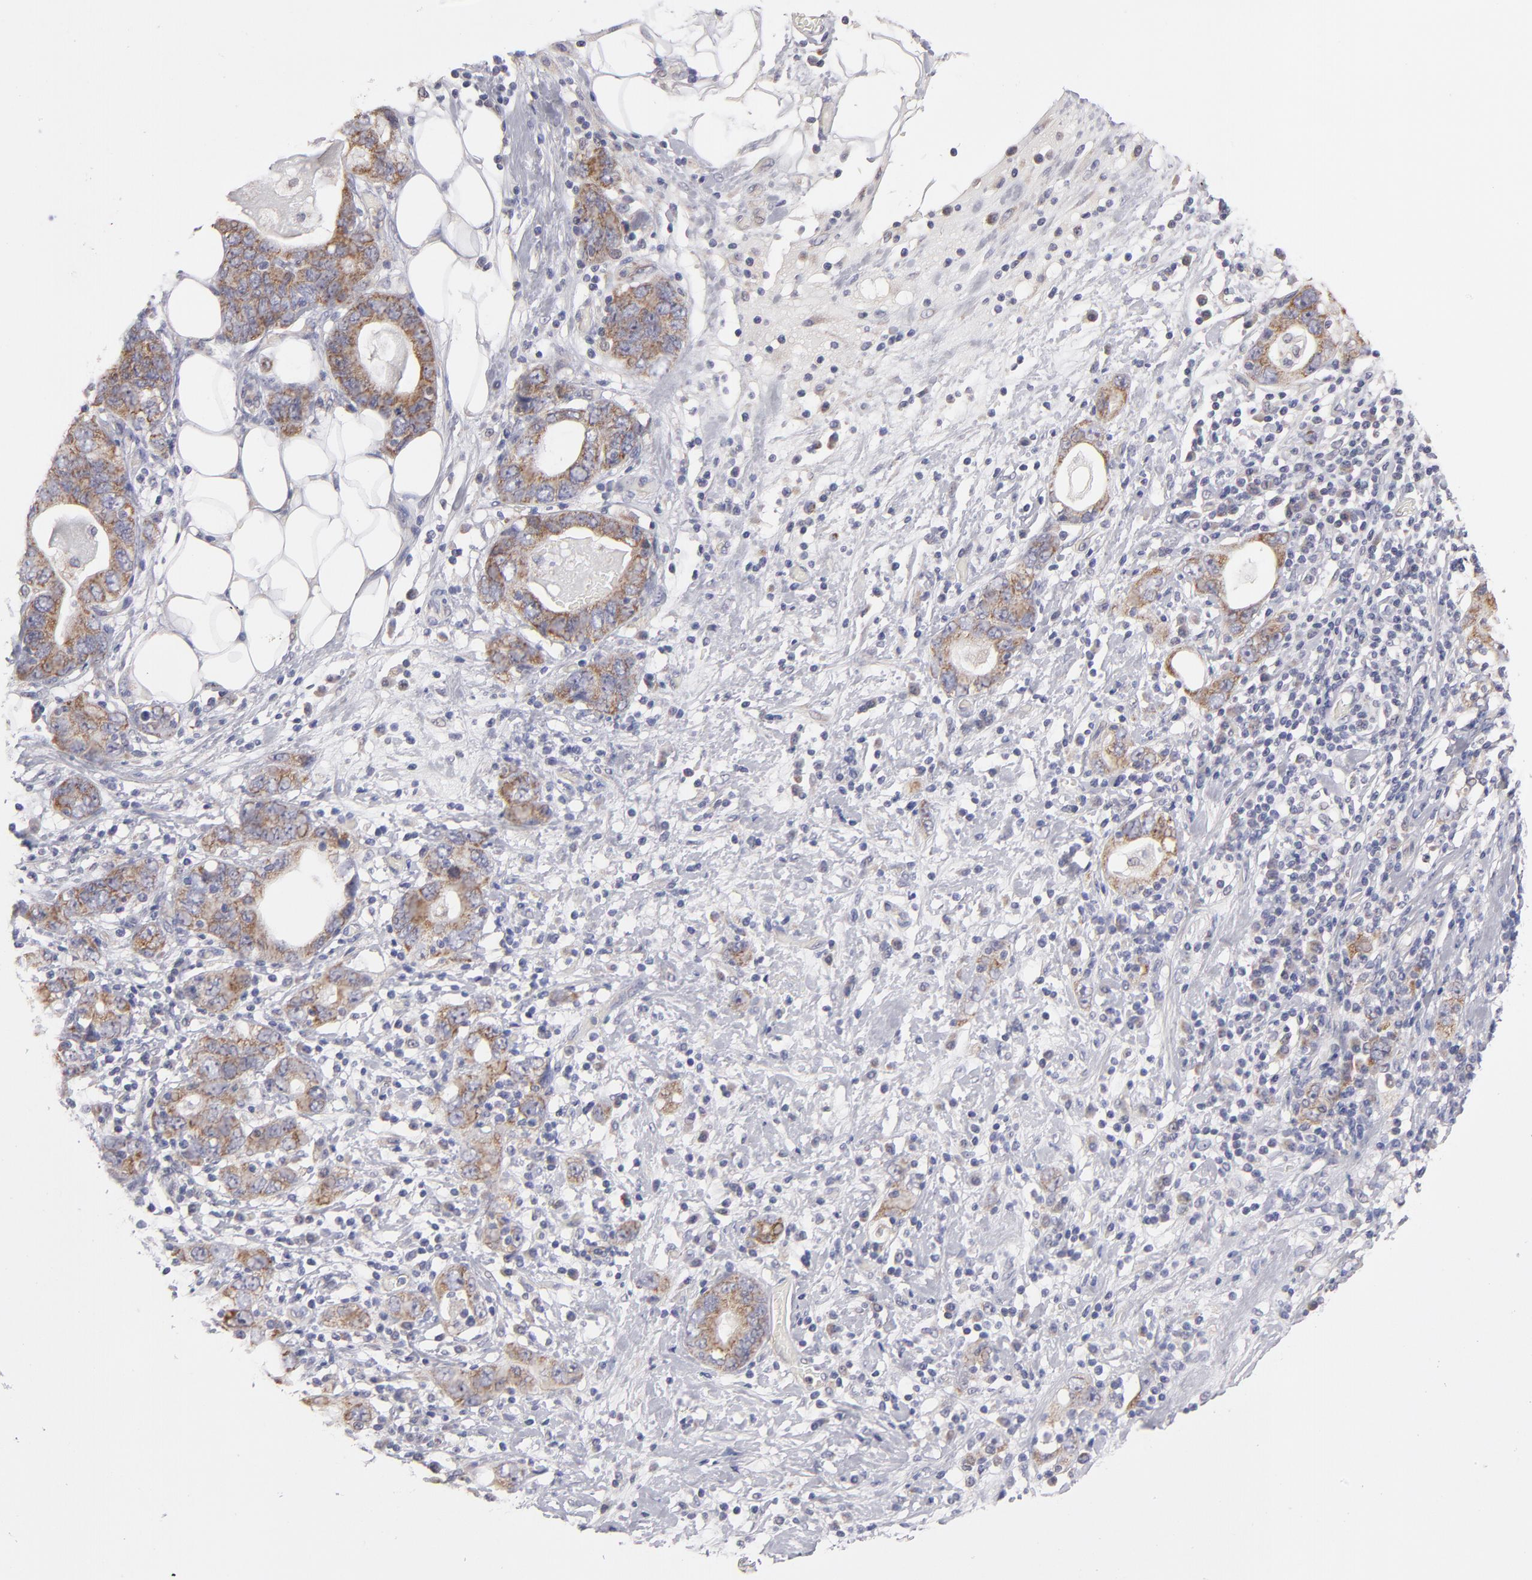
{"staining": {"intensity": "moderate", "quantity": ">75%", "location": "cytoplasmic/membranous"}, "tissue": "stomach cancer", "cell_type": "Tumor cells", "image_type": "cancer", "snomed": [{"axis": "morphology", "description": "Adenocarcinoma, NOS"}, {"axis": "topography", "description": "Stomach, lower"}], "caption": "Immunohistochemistry (IHC) of human stomach cancer reveals medium levels of moderate cytoplasmic/membranous staining in about >75% of tumor cells.", "gene": "HCCS", "patient": {"sex": "female", "age": 93}}